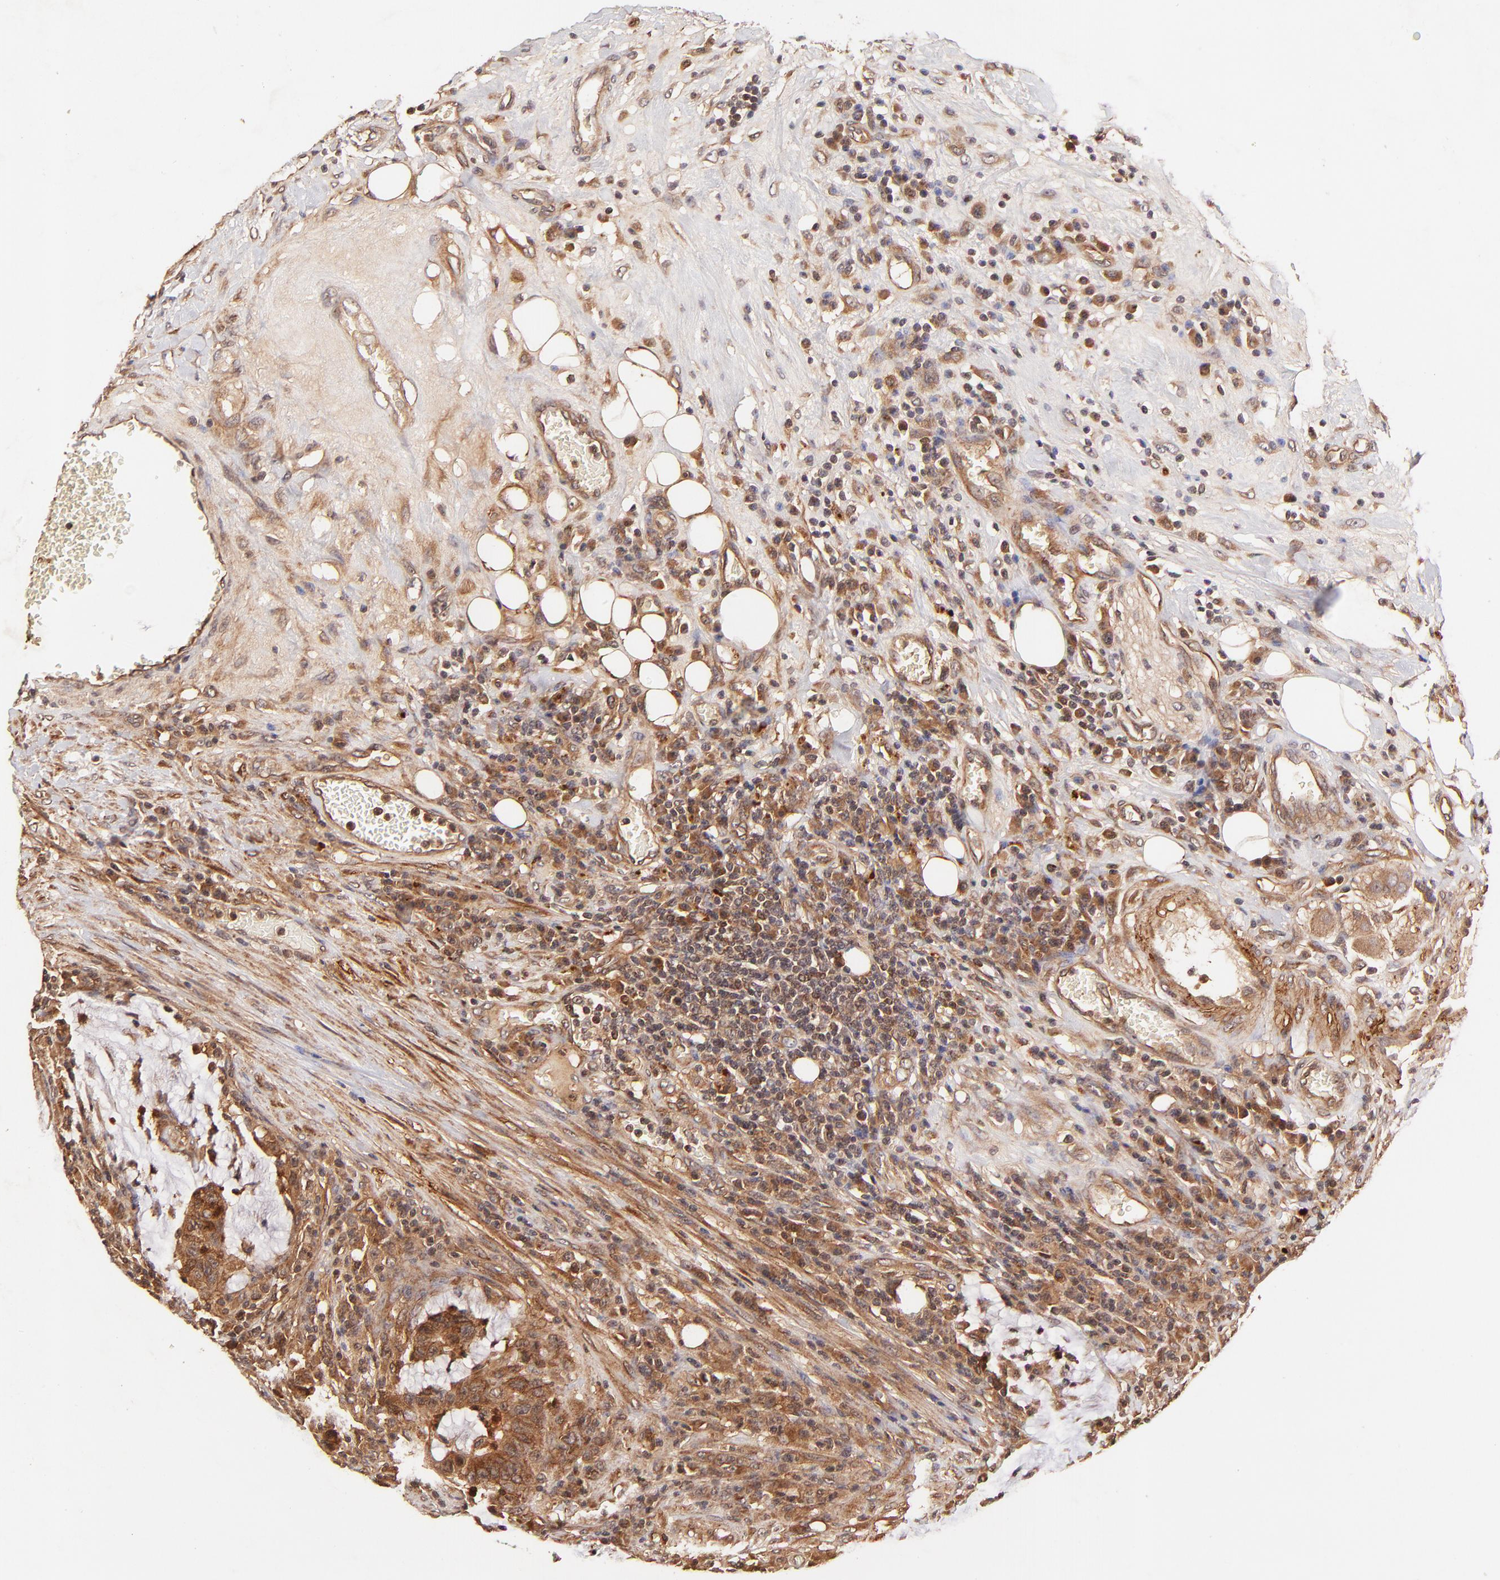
{"staining": {"intensity": "moderate", "quantity": ">75%", "location": "cytoplasmic/membranous"}, "tissue": "colorectal cancer", "cell_type": "Tumor cells", "image_type": "cancer", "snomed": [{"axis": "morphology", "description": "Adenocarcinoma, NOS"}, {"axis": "topography", "description": "Colon"}], "caption": "Immunohistochemistry (IHC) staining of colorectal adenocarcinoma, which displays medium levels of moderate cytoplasmic/membranous staining in approximately >75% of tumor cells indicating moderate cytoplasmic/membranous protein expression. The staining was performed using DAB (3,3'-diaminobenzidine) (brown) for protein detection and nuclei were counterstained in hematoxylin (blue).", "gene": "ITGB1", "patient": {"sex": "male", "age": 54}}